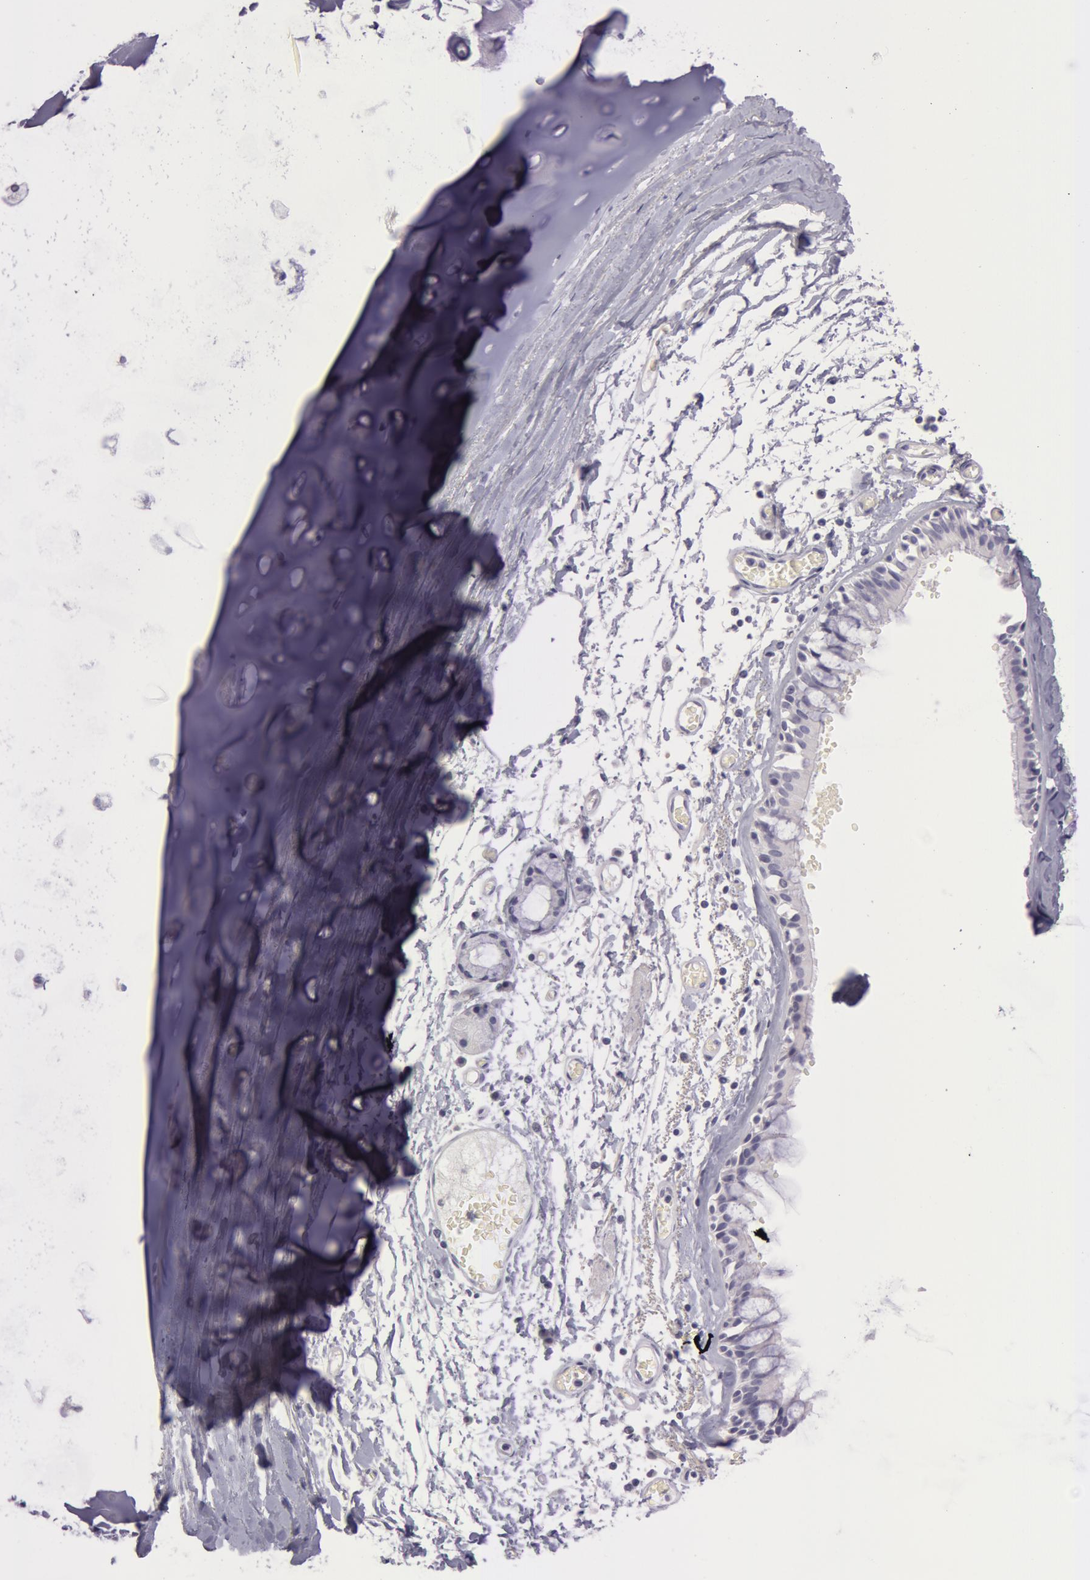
{"staining": {"intensity": "negative", "quantity": "none", "location": "none"}, "tissue": "bronchus", "cell_type": "Respiratory epithelial cells", "image_type": "normal", "snomed": [{"axis": "morphology", "description": "Normal tissue, NOS"}, {"axis": "topography", "description": "Bronchus"}, {"axis": "topography", "description": "Lung"}], "caption": "Immunohistochemistry photomicrograph of benign bronchus: bronchus stained with DAB shows no significant protein staining in respiratory epithelial cells. Nuclei are stained in blue.", "gene": "IL1RN", "patient": {"sex": "female", "age": 56}}